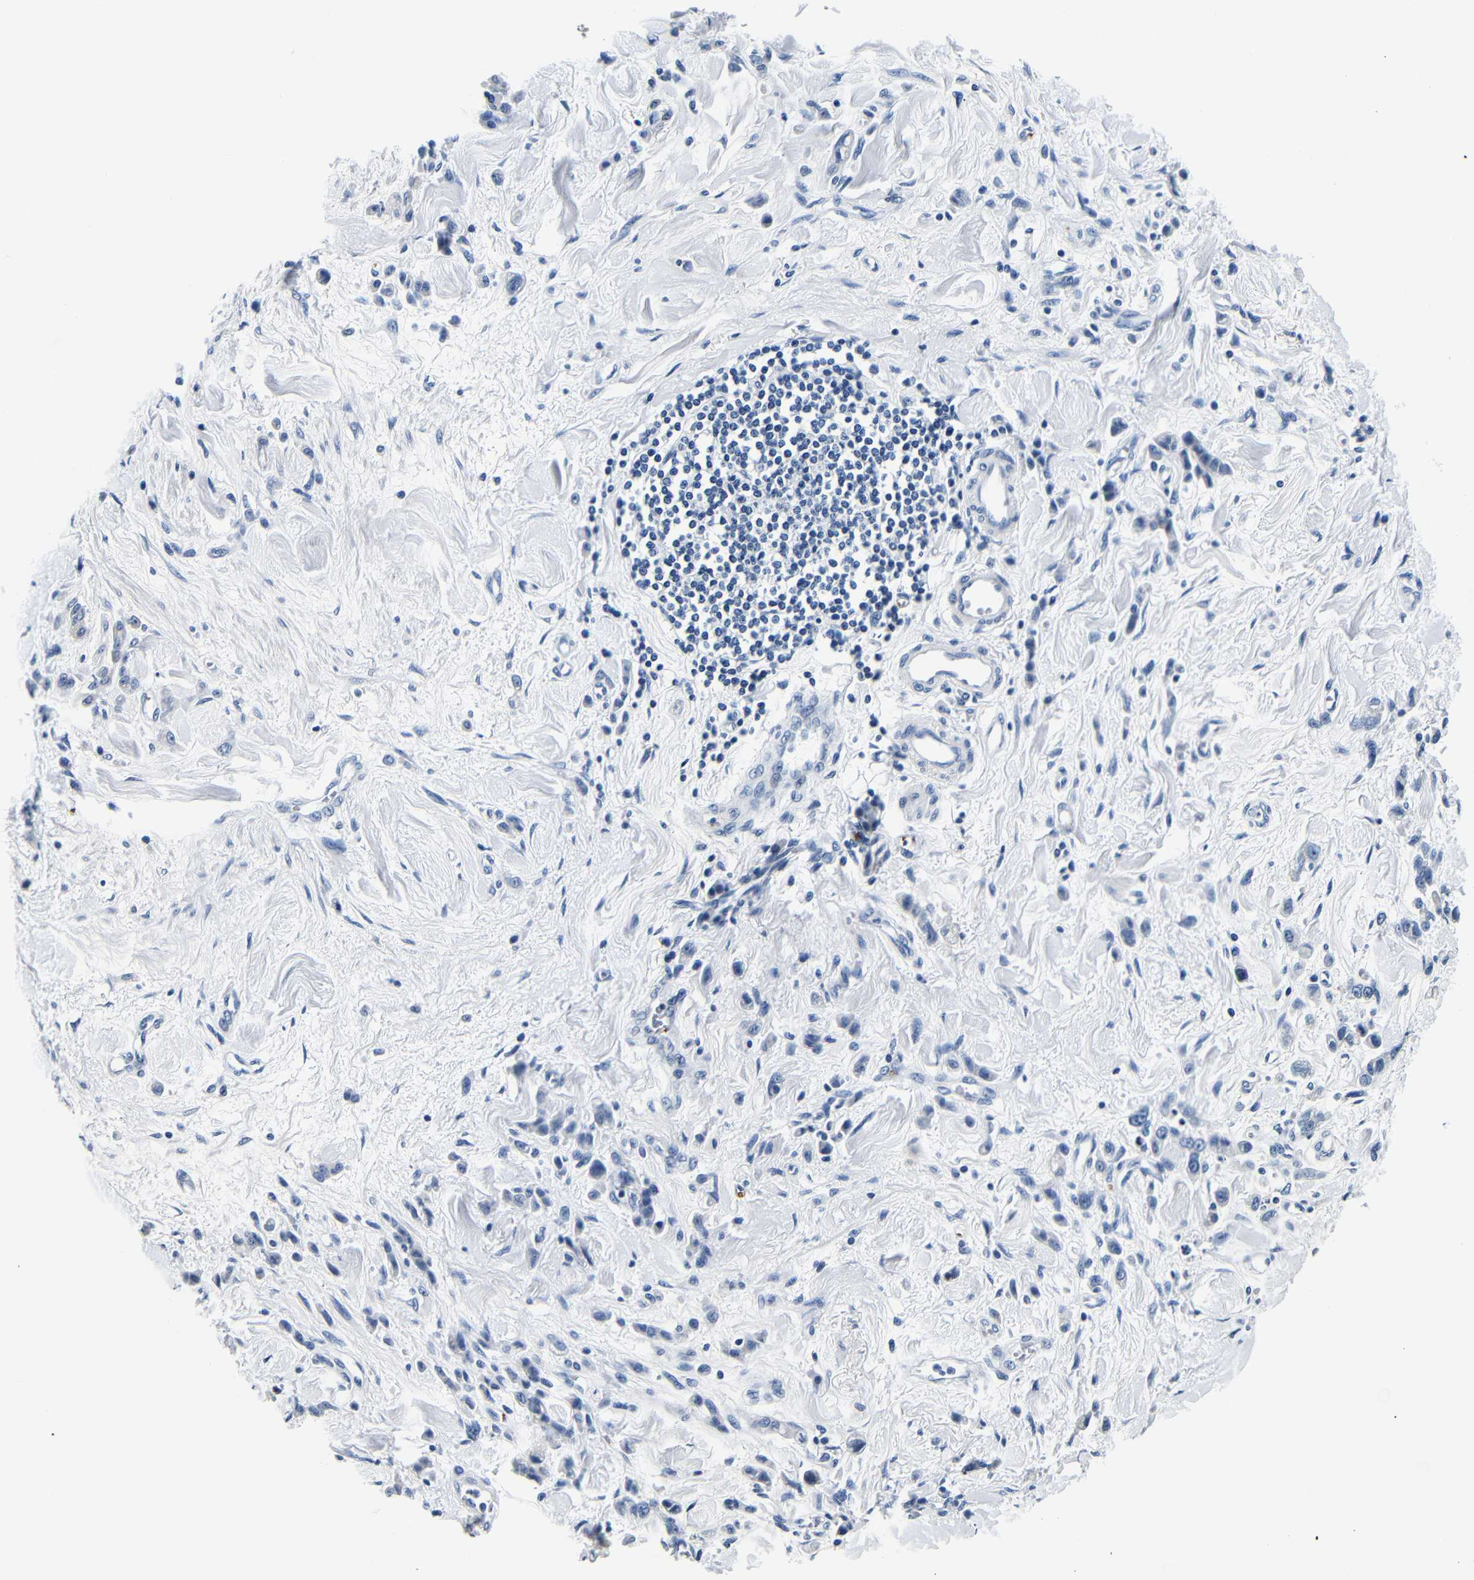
{"staining": {"intensity": "negative", "quantity": "none", "location": "none"}, "tissue": "stomach cancer", "cell_type": "Tumor cells", "image_type": "cancer", "snomed": [{"axis": "morphology", "description": "Normal tissue, NOS"}, {"axis": "morphology", "description": "Adenocarcinoma, NOS"}, {"axis": "topography", "description": "Stomach"}], "caption": "This is a photomicrograph of immunohistochemistry (IHC) staining of stomach cancer, which shows no staining in tumor cells.", "gene": "GP1BA", "patient": {"sex": "male", "age": 82}}